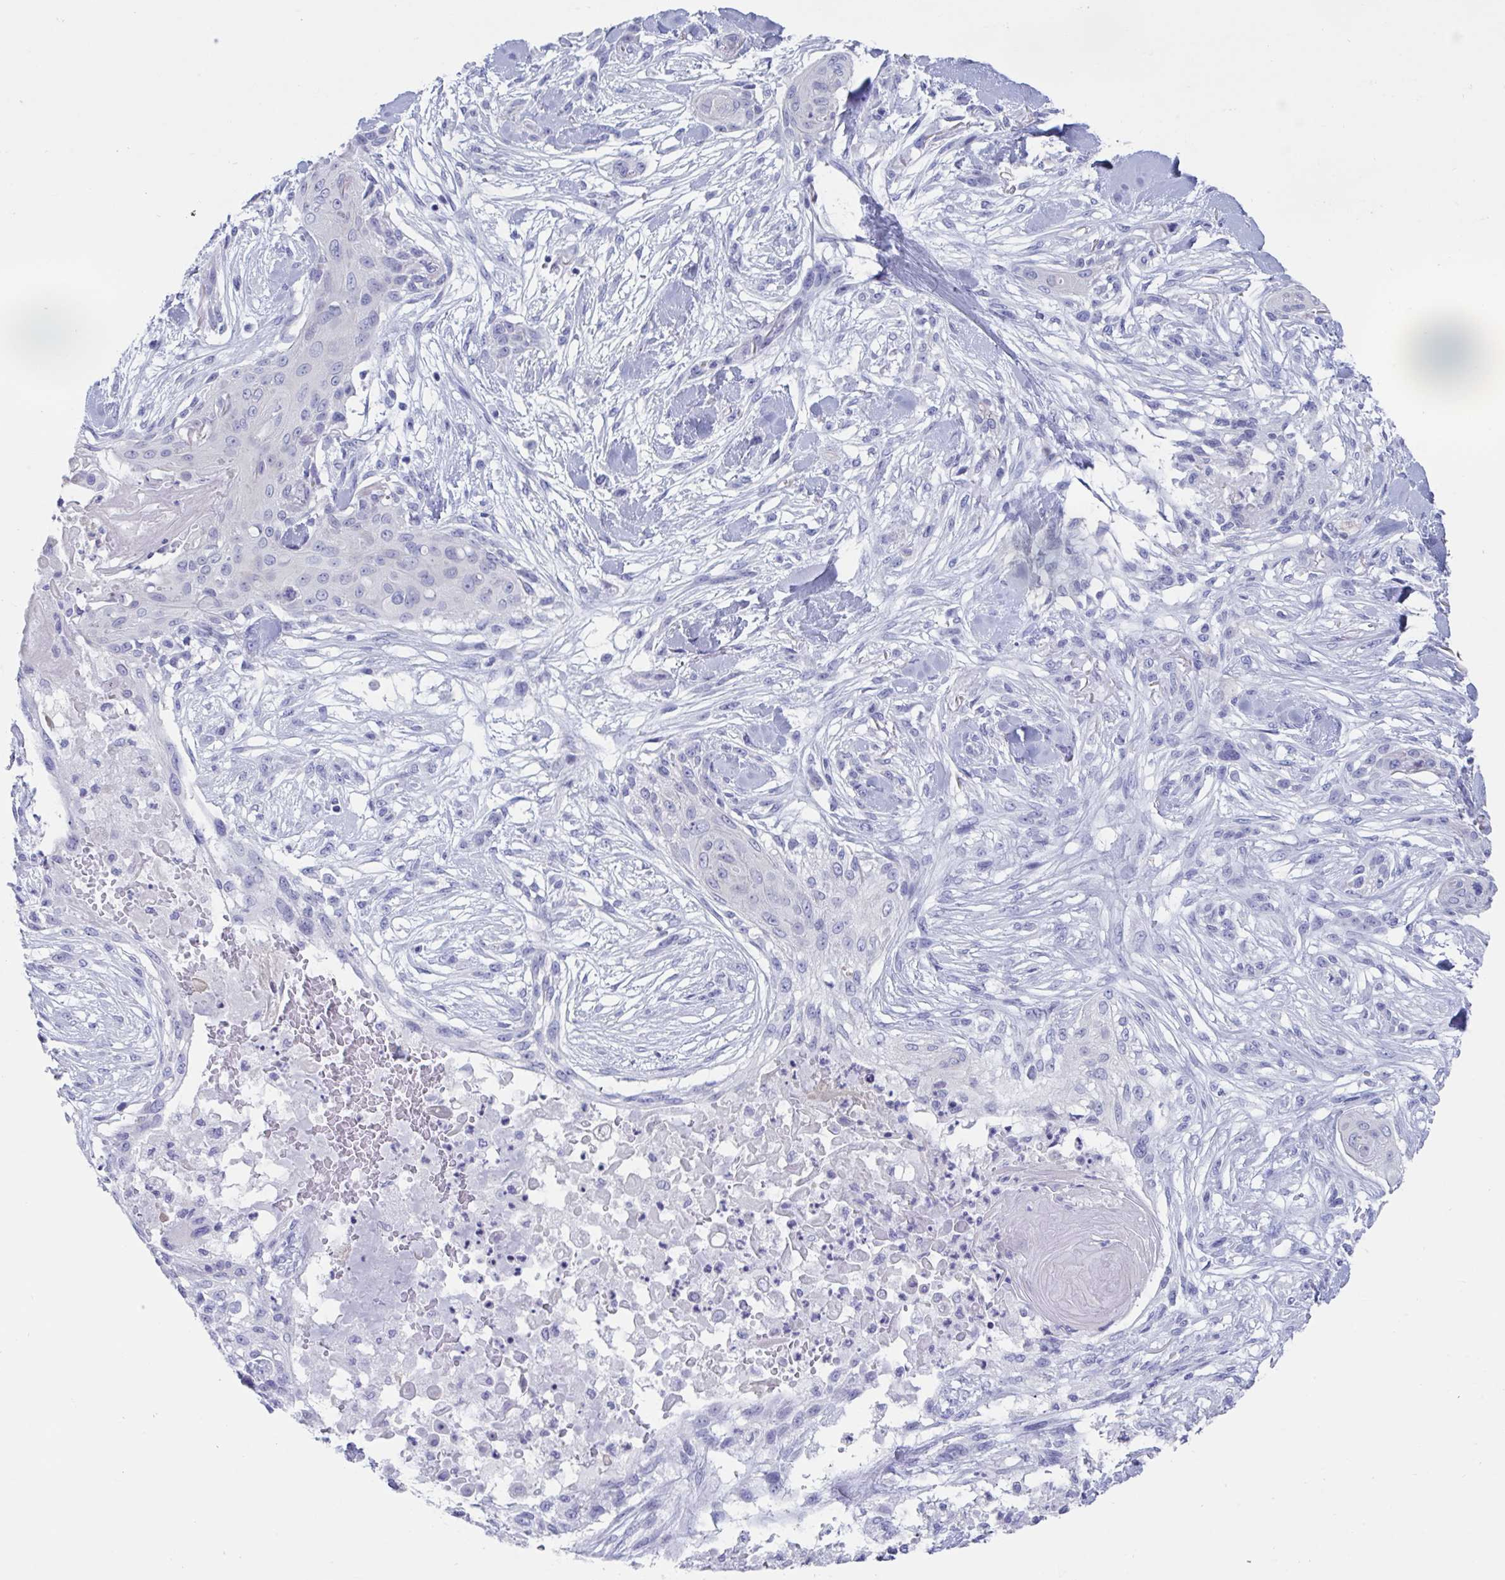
{"staining": {"intensity": "negative", "quantity": "none", "location": "none"}, "tissue": "skin cancer", "cell_type": "Tumor cells", "image_type": "cancer", "snomed": [{"axis": "morphology", "description": "Squamous cell carcinoma, NOS"}, {"axis": "topography", "description": "Skin"}], "caption": "A photomicrograph of skin squamous cell carcinoma stained for a protein exhibits no brown staining in tumor cells.", "gene": "CDX4", "patient": {"sex": "female", "age": 59}}